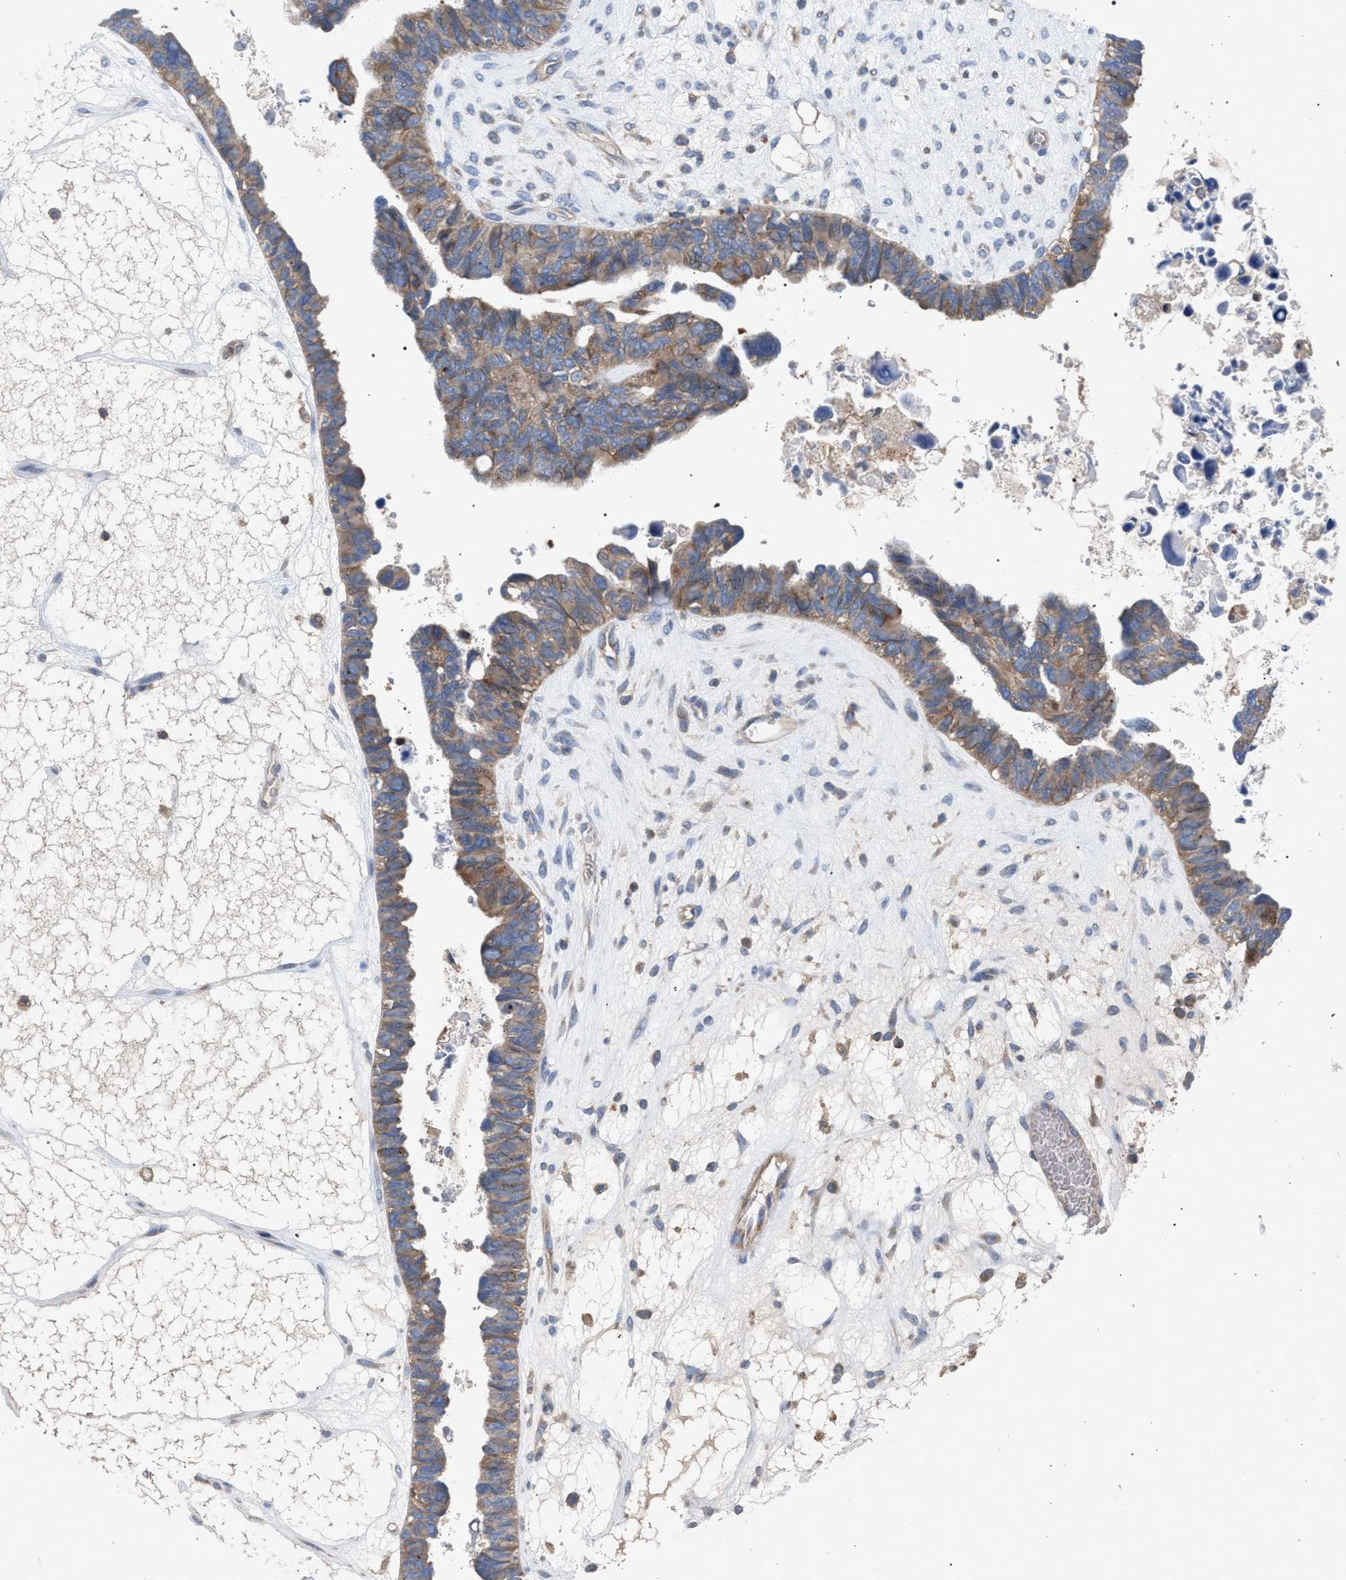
{"staining": {"intensity": "weak", "quantity": ">75%", "location": "cytoplasmic/membranous"}, "tissue": "ovarian cancer", "cell_type": "Tumor cells", "image_type": "cancer", "snomed": [{"axis": "morphology", "description": "Cystadenocarcinoma, serous, NOS"}, {"axis": "topography", "description": "Ovary"}], "caption": "Immunohistochemical staining of serous cystadenocarcinoma (ovarian) demonstrates low levels of weak cytoplasmic/membranous staining in approximately >75% of tumor cells.", "gene": "VPS13A", "patient": {"sex": "female", "age": 79}}